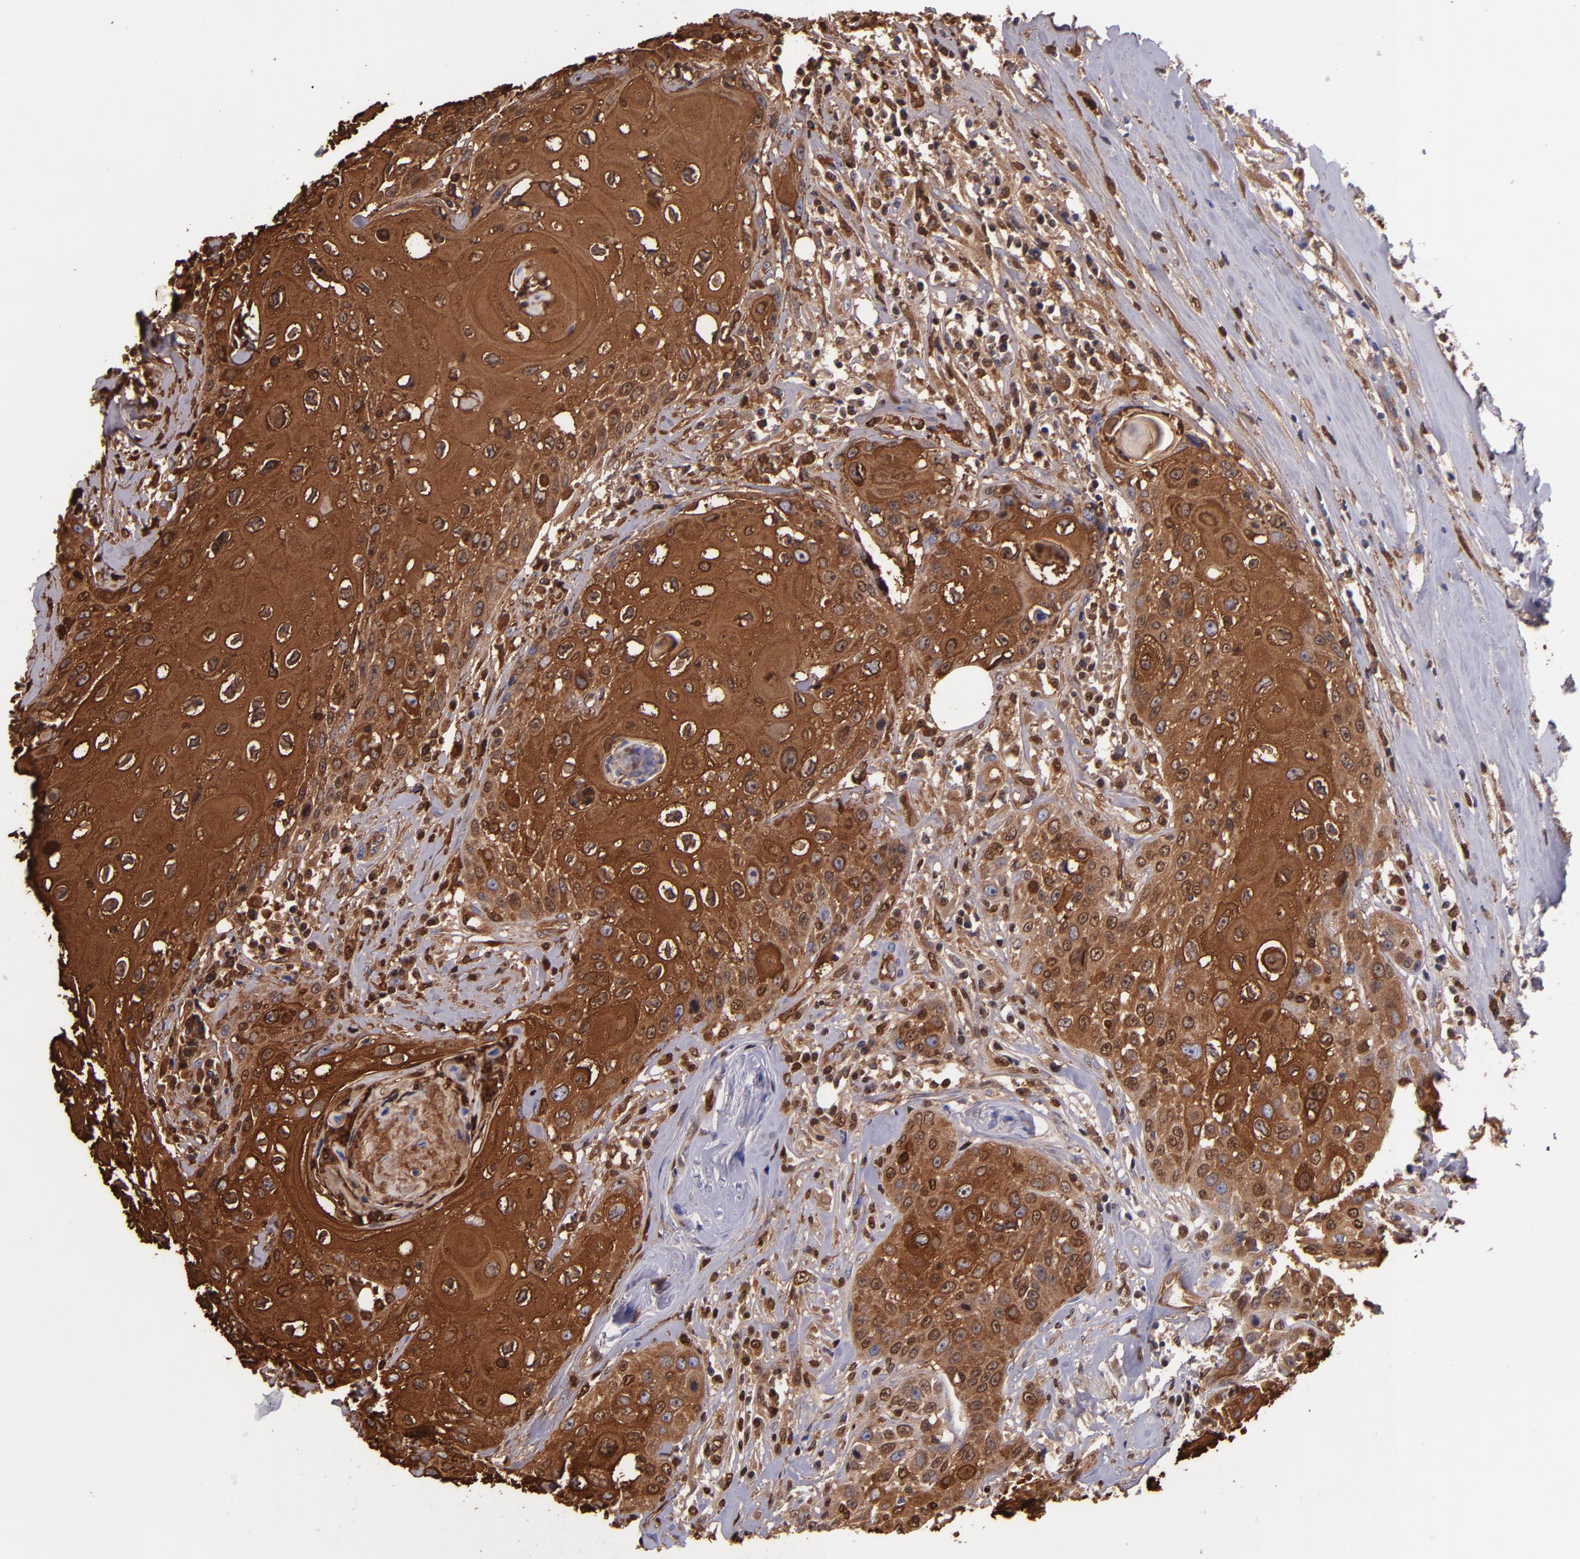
{"staining": {"intensity": "strong", "quantity": ">75%", "location": "cytoplasmic/membranous"}, "tissue": "head and neck cancer", "cell_type": "Tumor cells", "image_type": "cancer", "snomed": [{"axis": "morphology", "description": "Squamous cell carcinoma, NOS"}, {"axis": "topography", "description": "Oral tissue"}, {"axis": "topography", "description": "Head-Neck"}], "caption": "About >75% of tumor cells in head and neck cancer (squamous cell carcinoma) display strong cytoplasmic/membranous protein expression as visualized by brown immunohistochemical staining.", "gene": "IVL", "patient": {"sex": "female", "age": 82}}